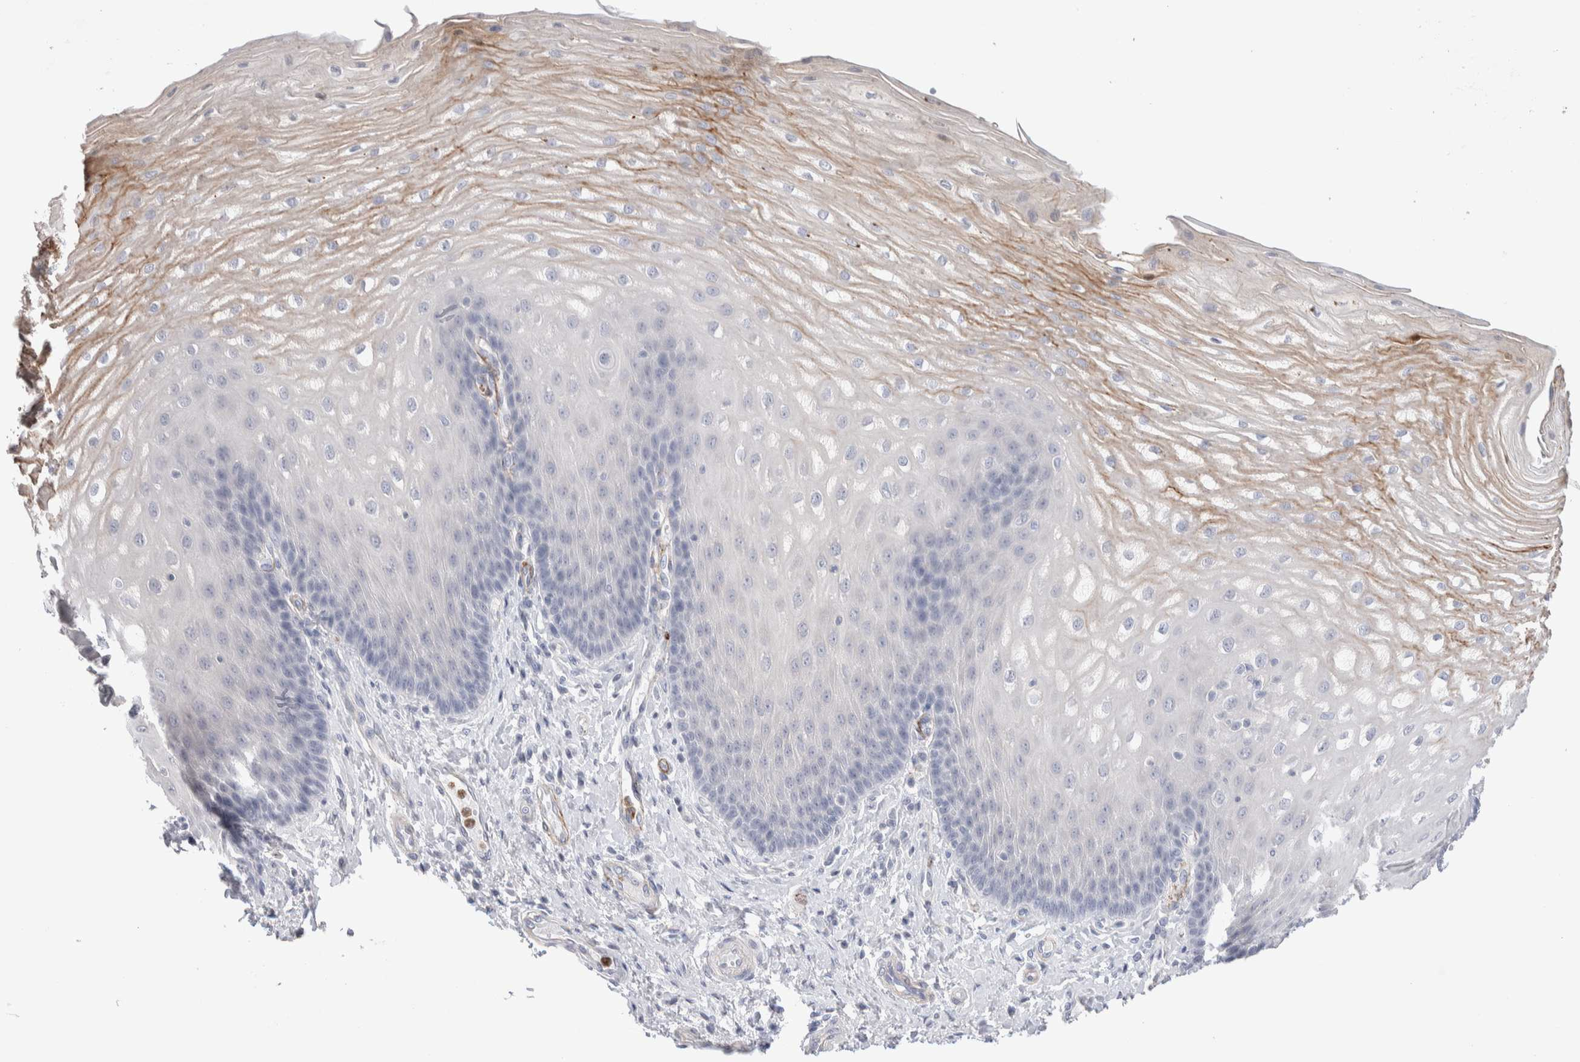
{"staining": {"intensity": "weak", "quantity": "<25%", "location": "cytoplasmic/membranous"}, "tissue": "esophagus", "cell_type": "Squamous epithelial cells", "image_type": "normal", "snomed": [{"axis": "morphology", "description": "Normal tissue, NOS"}, {"axis": "topography", "description": "Esophagus"}], "caption": "An immunohistochemistry (IHC) micrograph of unremarkable esophagus is shown. There is no staining in squamous epithelial cells of esophagus.", "gene": "SEPTIN4", "patient": {"sex": "male", "age": 54}}